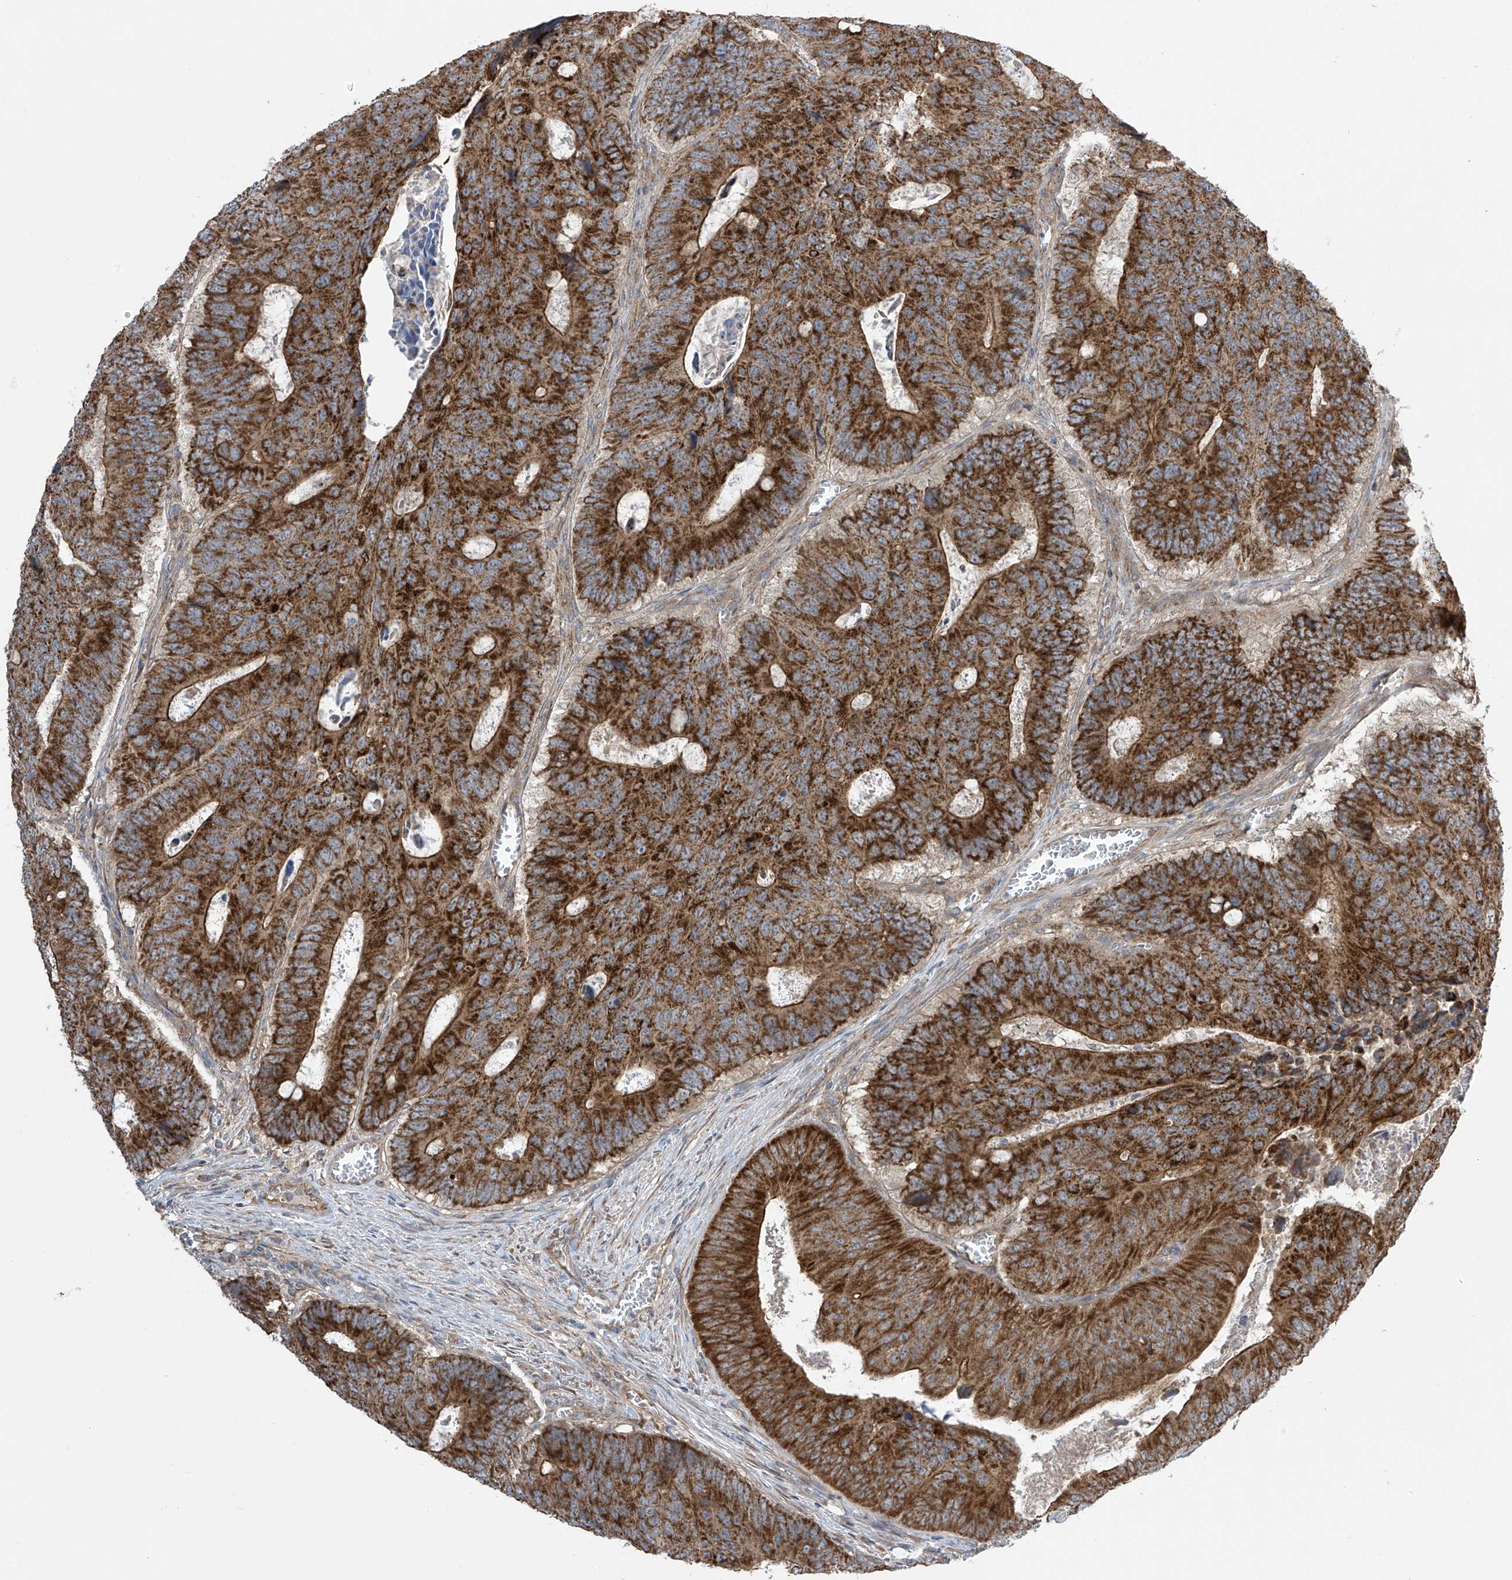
{"staining": {"intensity": "strong", "quantity": ">75%", "location": "cytoplasmic/membranous"}, "tissue": "colorectal cancer", "cell_type": "Tumor cells", "image_type": "cancer", "snomed": [{"axis": "morphology", "description": "Adenocarcinoma, NOS"}, {"axis": "topography", "description": "Colon"}], "caption": "Tumor cells display strong cytoplasmic/membranous positivity in about >75% of cells in colorectal cancer (adenocarcinoma).", "gene": "PNPT1", "patient": {"sex": "male", "age": 87}}